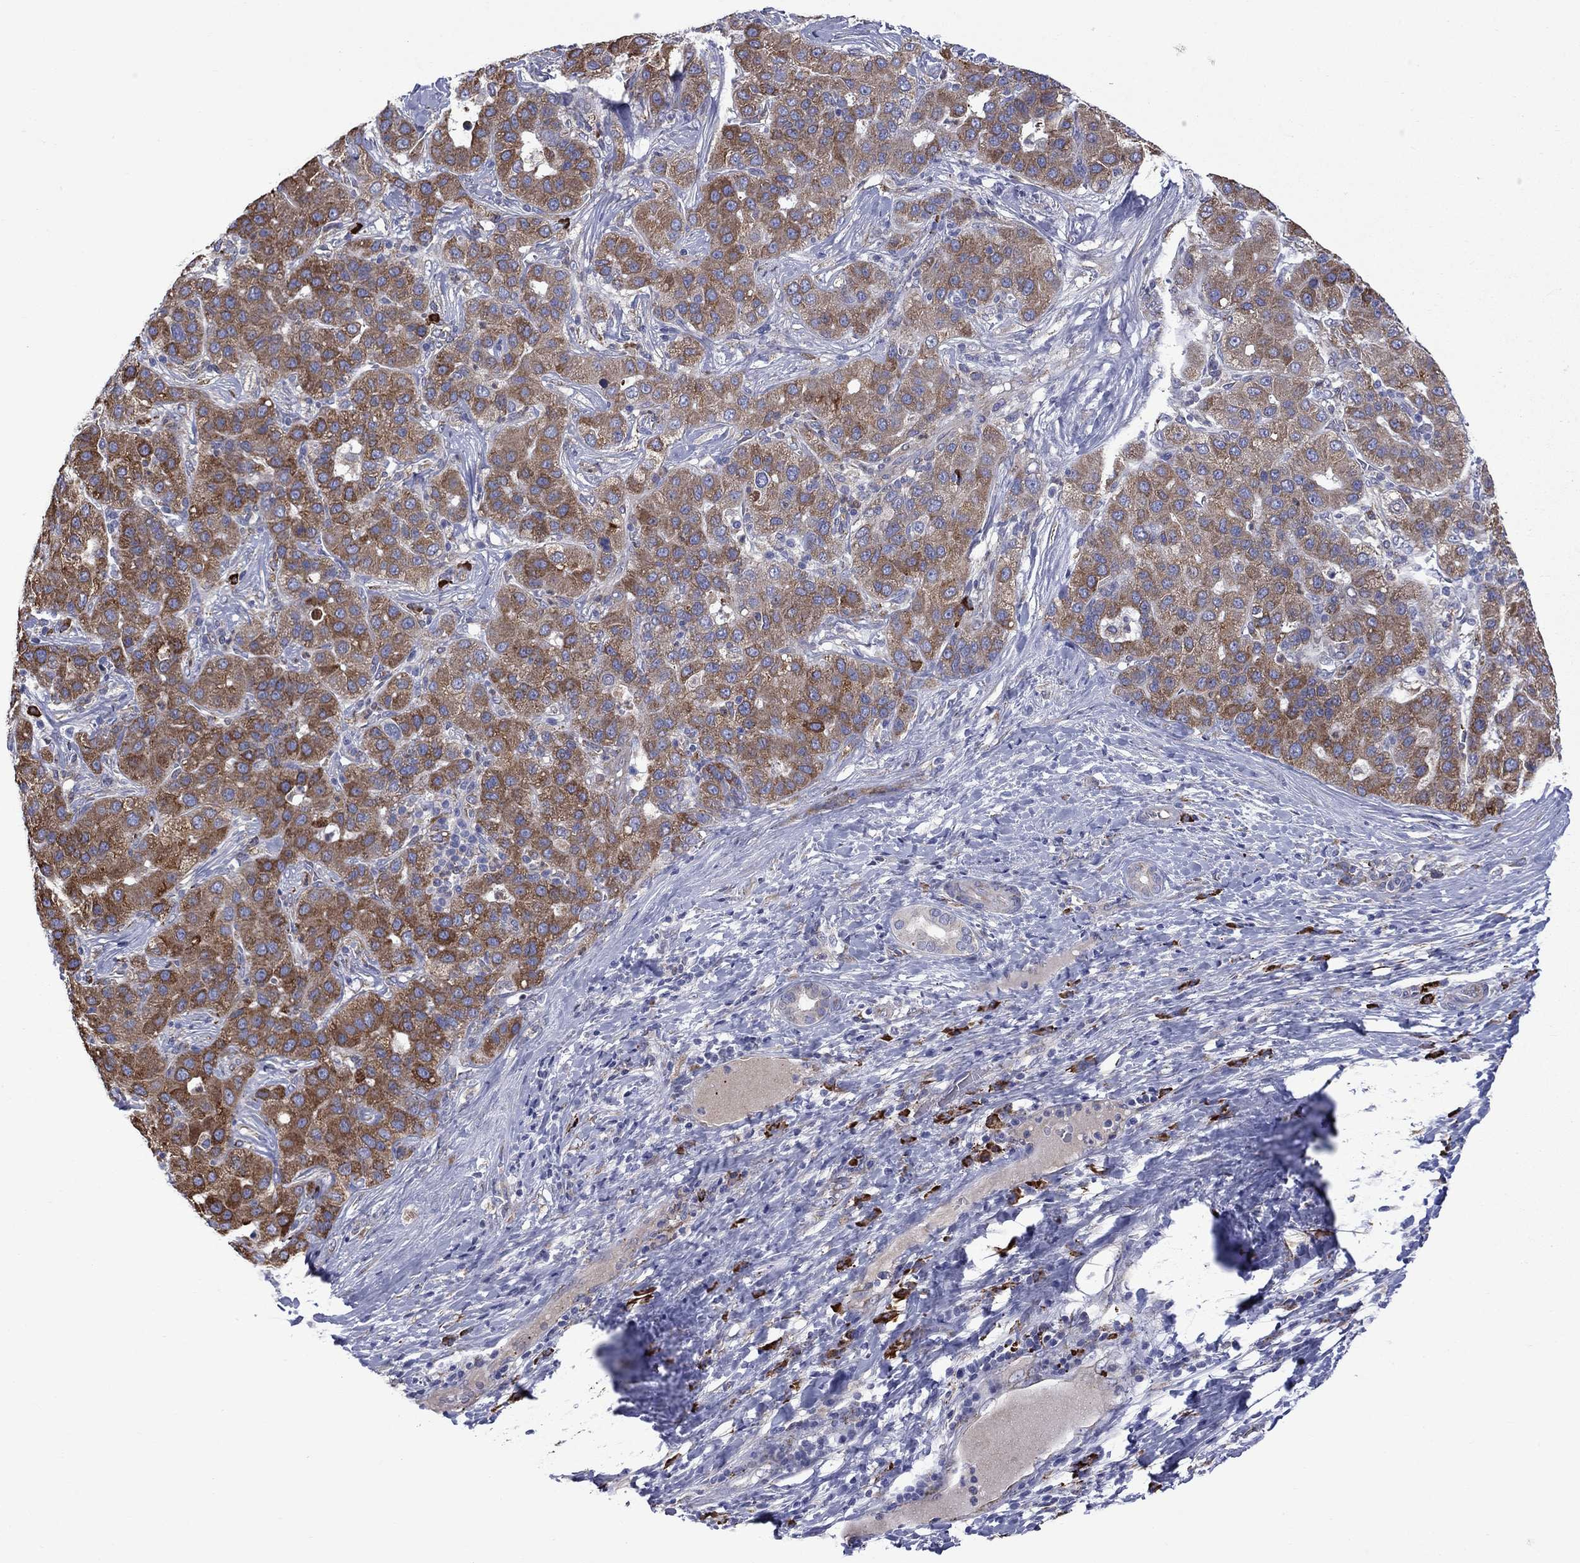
{"staining": {"intensity": "moderate", "quantity": "25%-75%", "location": "cytoplasmic/membranous"}, "tissue": "liver cancer", "cell_type": "Tumor cells", "image_type": "cancer", "snomed": [{"axis": "morphology", "description": "Carcinoma, Hepatocellular, NOS"}, {"axis": "topography", "description": "Liver"}], "caption": "The histopathology image displays staining of liver cancer, revealing moderate cytoplasmic/membranous protein expression (brown color) within tumor cells.", "gene": "ASNS", "patient": {"sex": "male", "age": 65}}